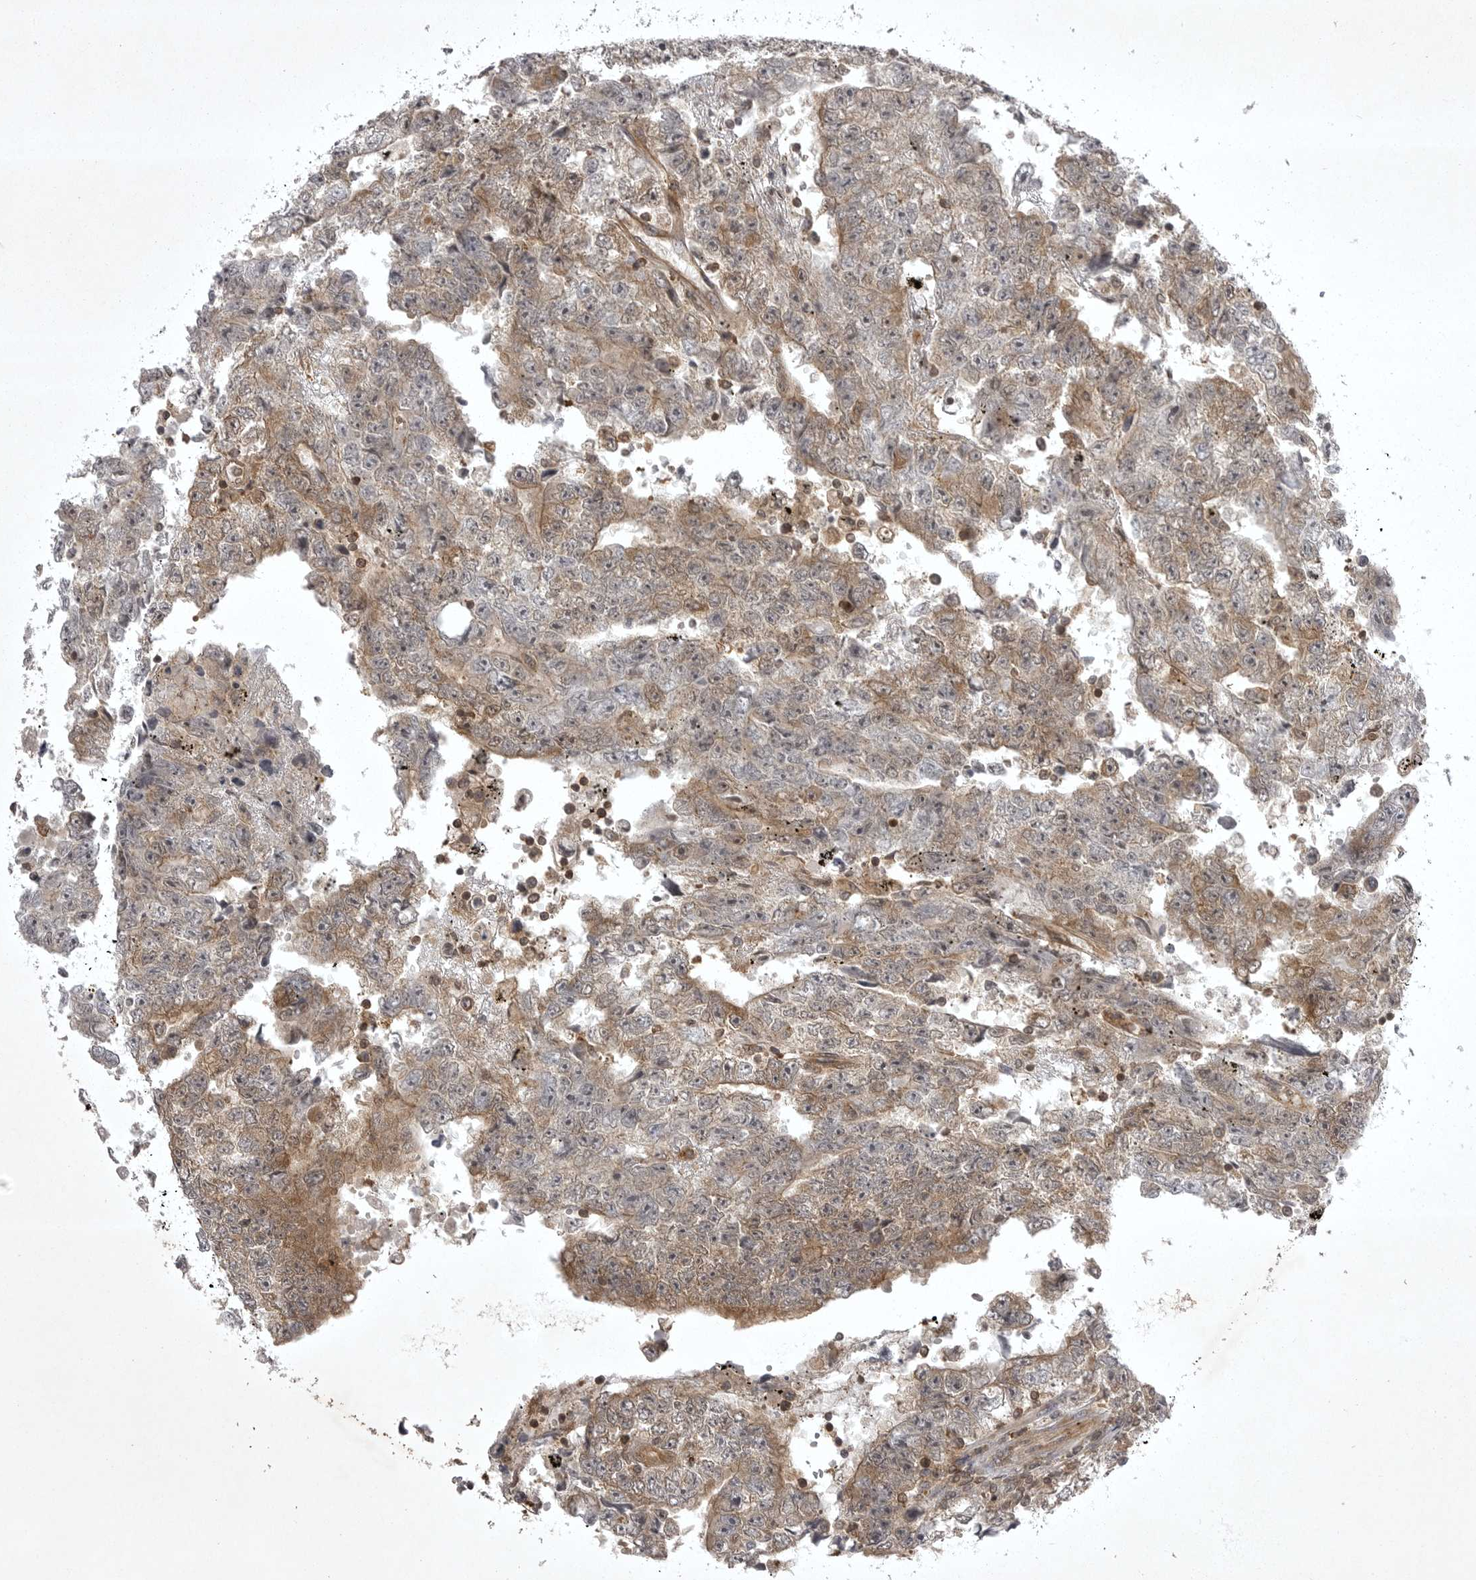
{"staining": {"intensity": "moderate", "quantity": "25%-75%", "location": "cytoplasmic/membranous"}, "tissue": "testis cancer", "cell_type": "Tumor cells", "image_type": "cancer", "snomed": [{"axis": "morphology", "description": "Carcinoma, Embryonal, NOS"}, {"axis": "topography", "description": "Testis"}], "caption": "Approximately 25%-75% of tumor cells in human testis embryonal carcinoma reveal moderate cytoplasmic/membranous protein positivity as visualized by brown immunohistochemical staining.", "gene": "STK24", "patient": {"sex": "male", "age": 25}}